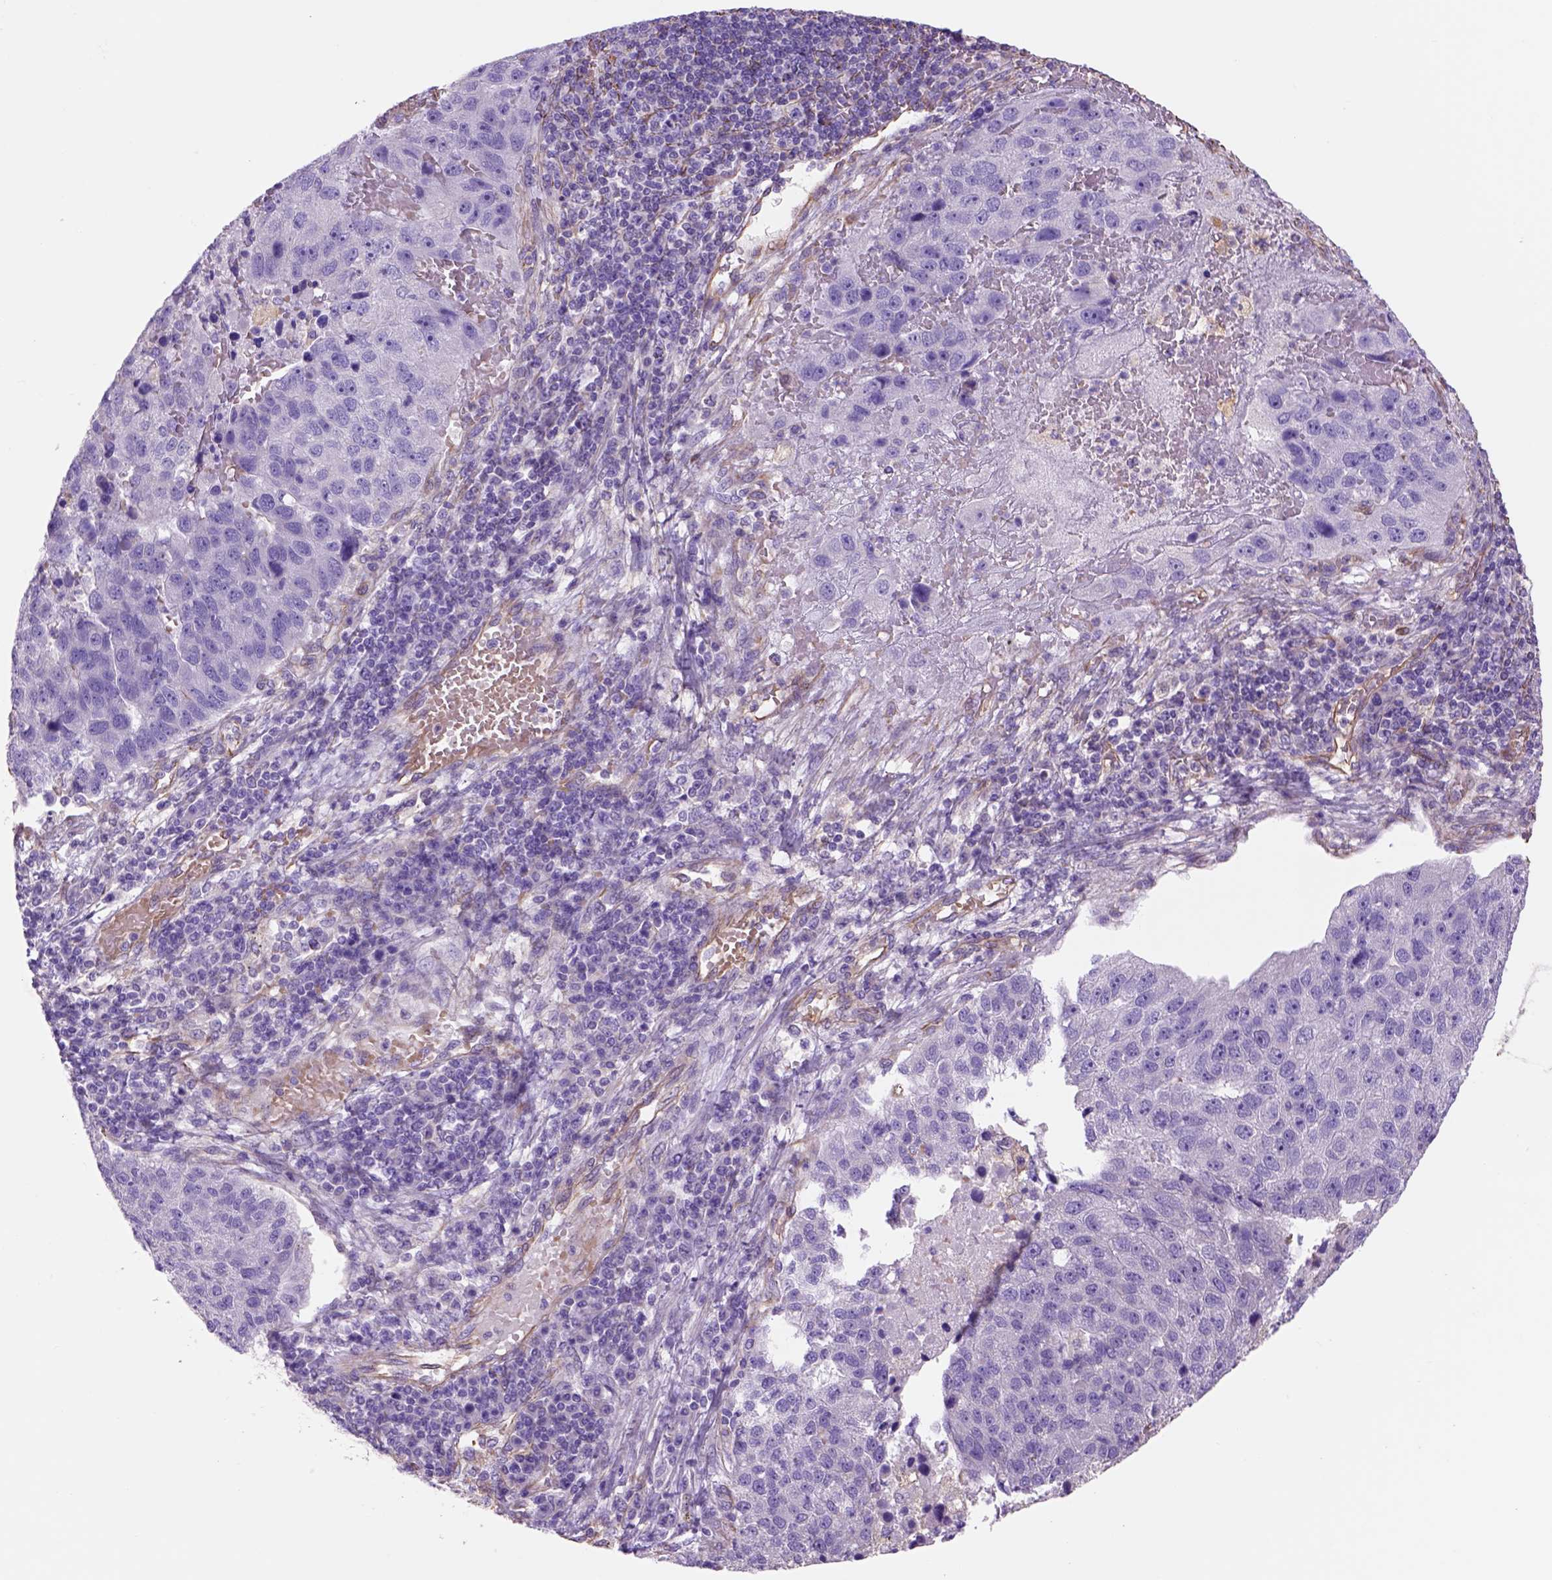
{"staining": {"intensity": "negative", "quantity": "none", "location": "none"}, "tissue": "pancreatic cancer", "cell_type": "Tumor cells", "image_type": "cancer", "snomed": [{"axis": "morphology", "description": "Adenocarcinoma, NOS"}, {"axis": "topography", "description": "Pancreas"}], "caption": "Immunohistochemistry micrograph of human pancreatic cancer stained for a protein (brown), which reveals no expression in tumor cells. Nuclei are stained in blue.", "gene": "ZZZ3", "patient": {"sex": "female", "age": 61}}